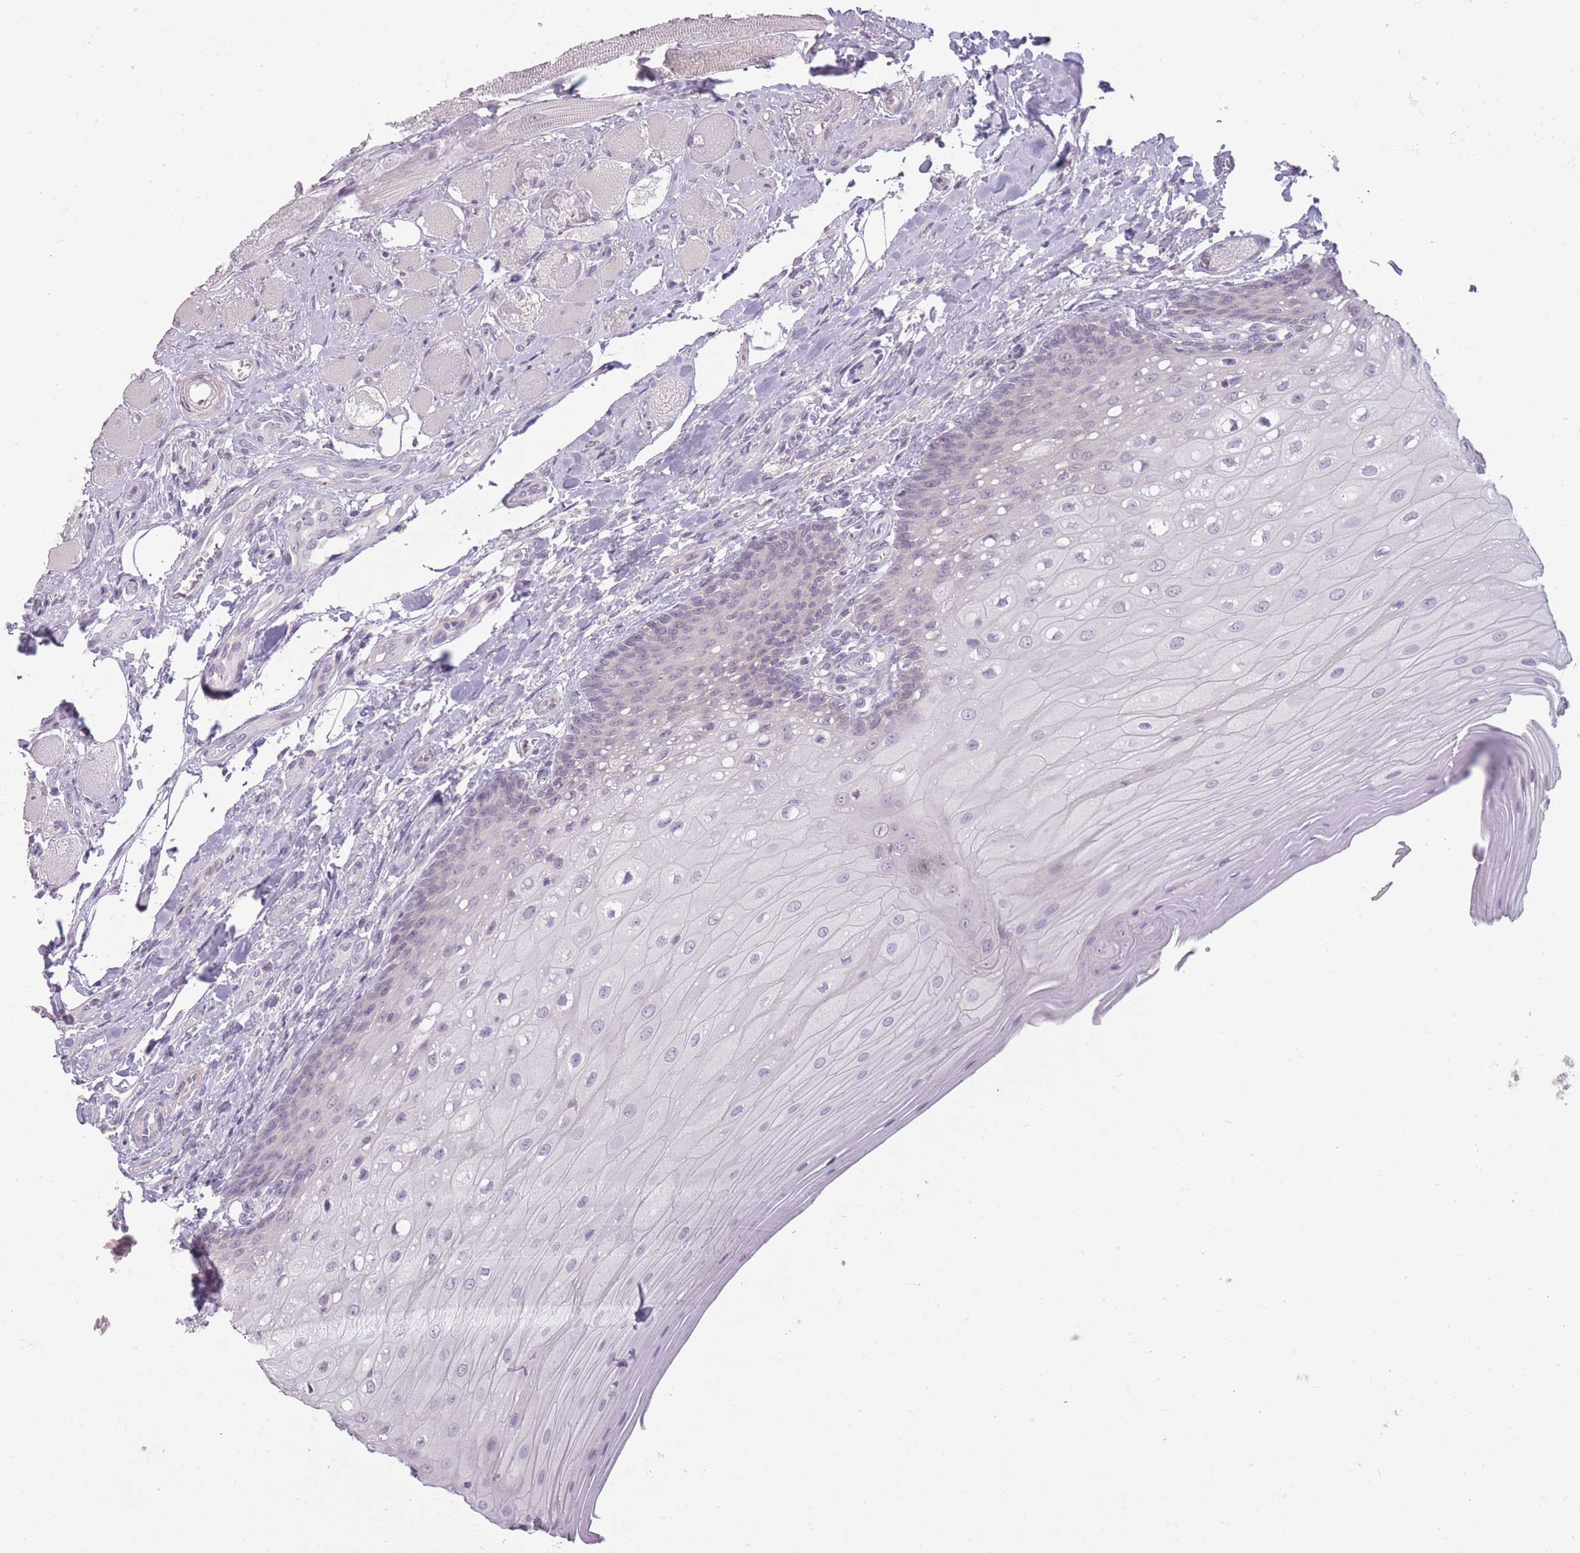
{"staining": {"intensity": "weak", "quantity": "<25%", "location": "cytoplasmic/membranous"}, "tissue": "oral mucosa", "cell_type": "Squamous epithelial cells", "image_type": "normal", "snomed": [{"axis": "morphology", "description": "Normal tissue, NOS"}, {"axis": "morphology", "description": "Squamous cell carcinoma, NOS"}, {"axis": "topography", "description": "Oral tissue"}, {"axis": "topography", "description": "Tounge, NOS"}, {"axis": "topography", "description": "Head-Neck"}], "caption": "Squamous epithelial cells are negative for brown protein staining in benign oral mucosa. Nuclei are stained in blue.", "gene": "ZBTB24", "patient": {"sex": "male", "age": 79}}